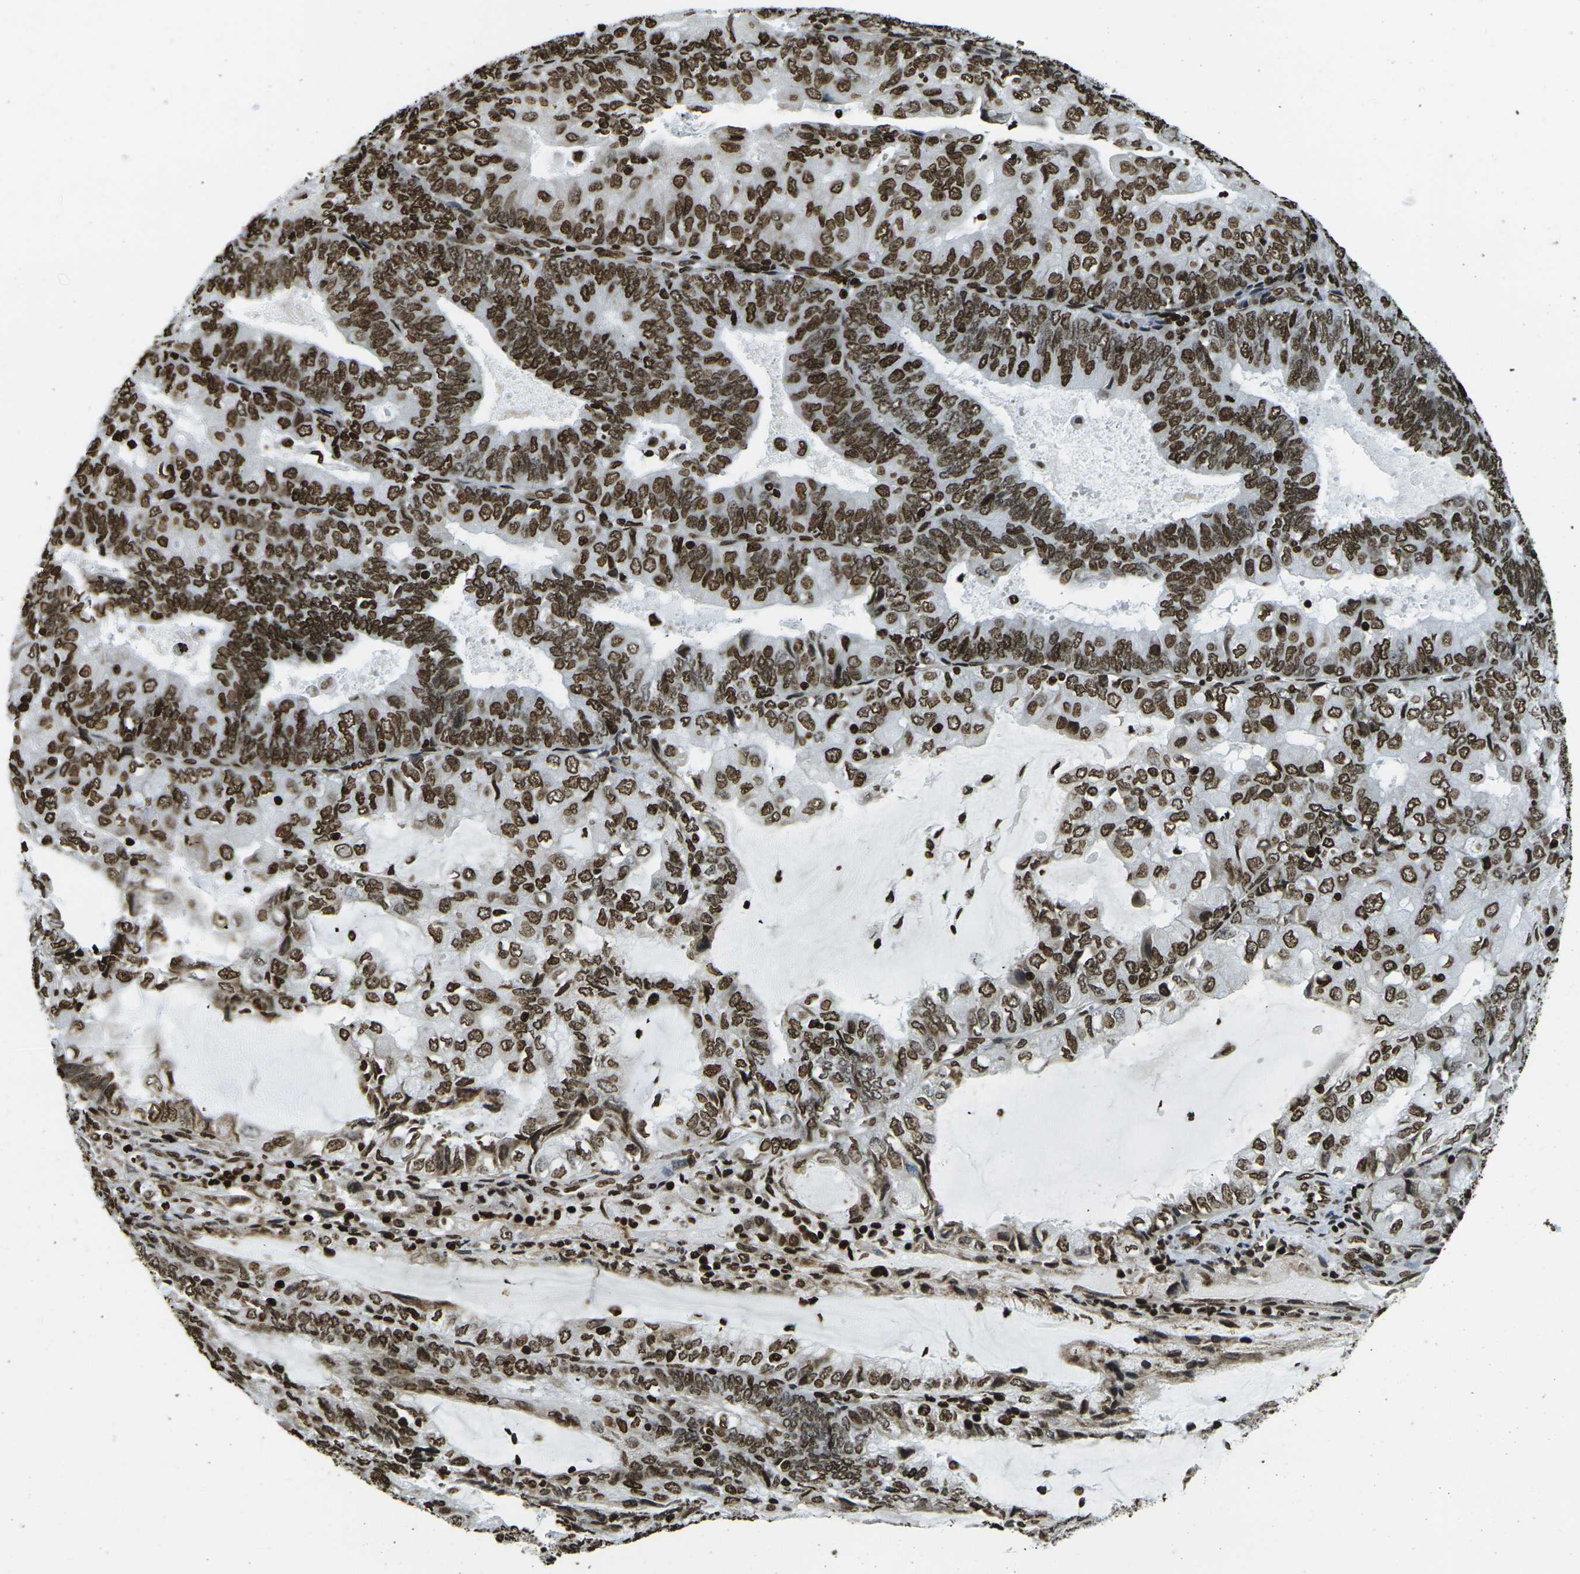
{"staining": {"intensity": "strong", "quantity": ">75%", "location": "nuclear"}, "tissue": "endometrial cancer", "cell_type": "Tumor cells", "image_type": "cancer", "snomed": [{"axis": "morphology", "description": "Adenocarcinoma, NOS"}, {"axis": "topography", "description": "Endometrium"}], "caption": "Endometrial cancer (adenocarcinoma) stained with a brown dye reveals strong nuclear positive staining in about >75% of tumor cells.", "gene": "H1-2", "patient": {"sex": "female", "age": 81}}